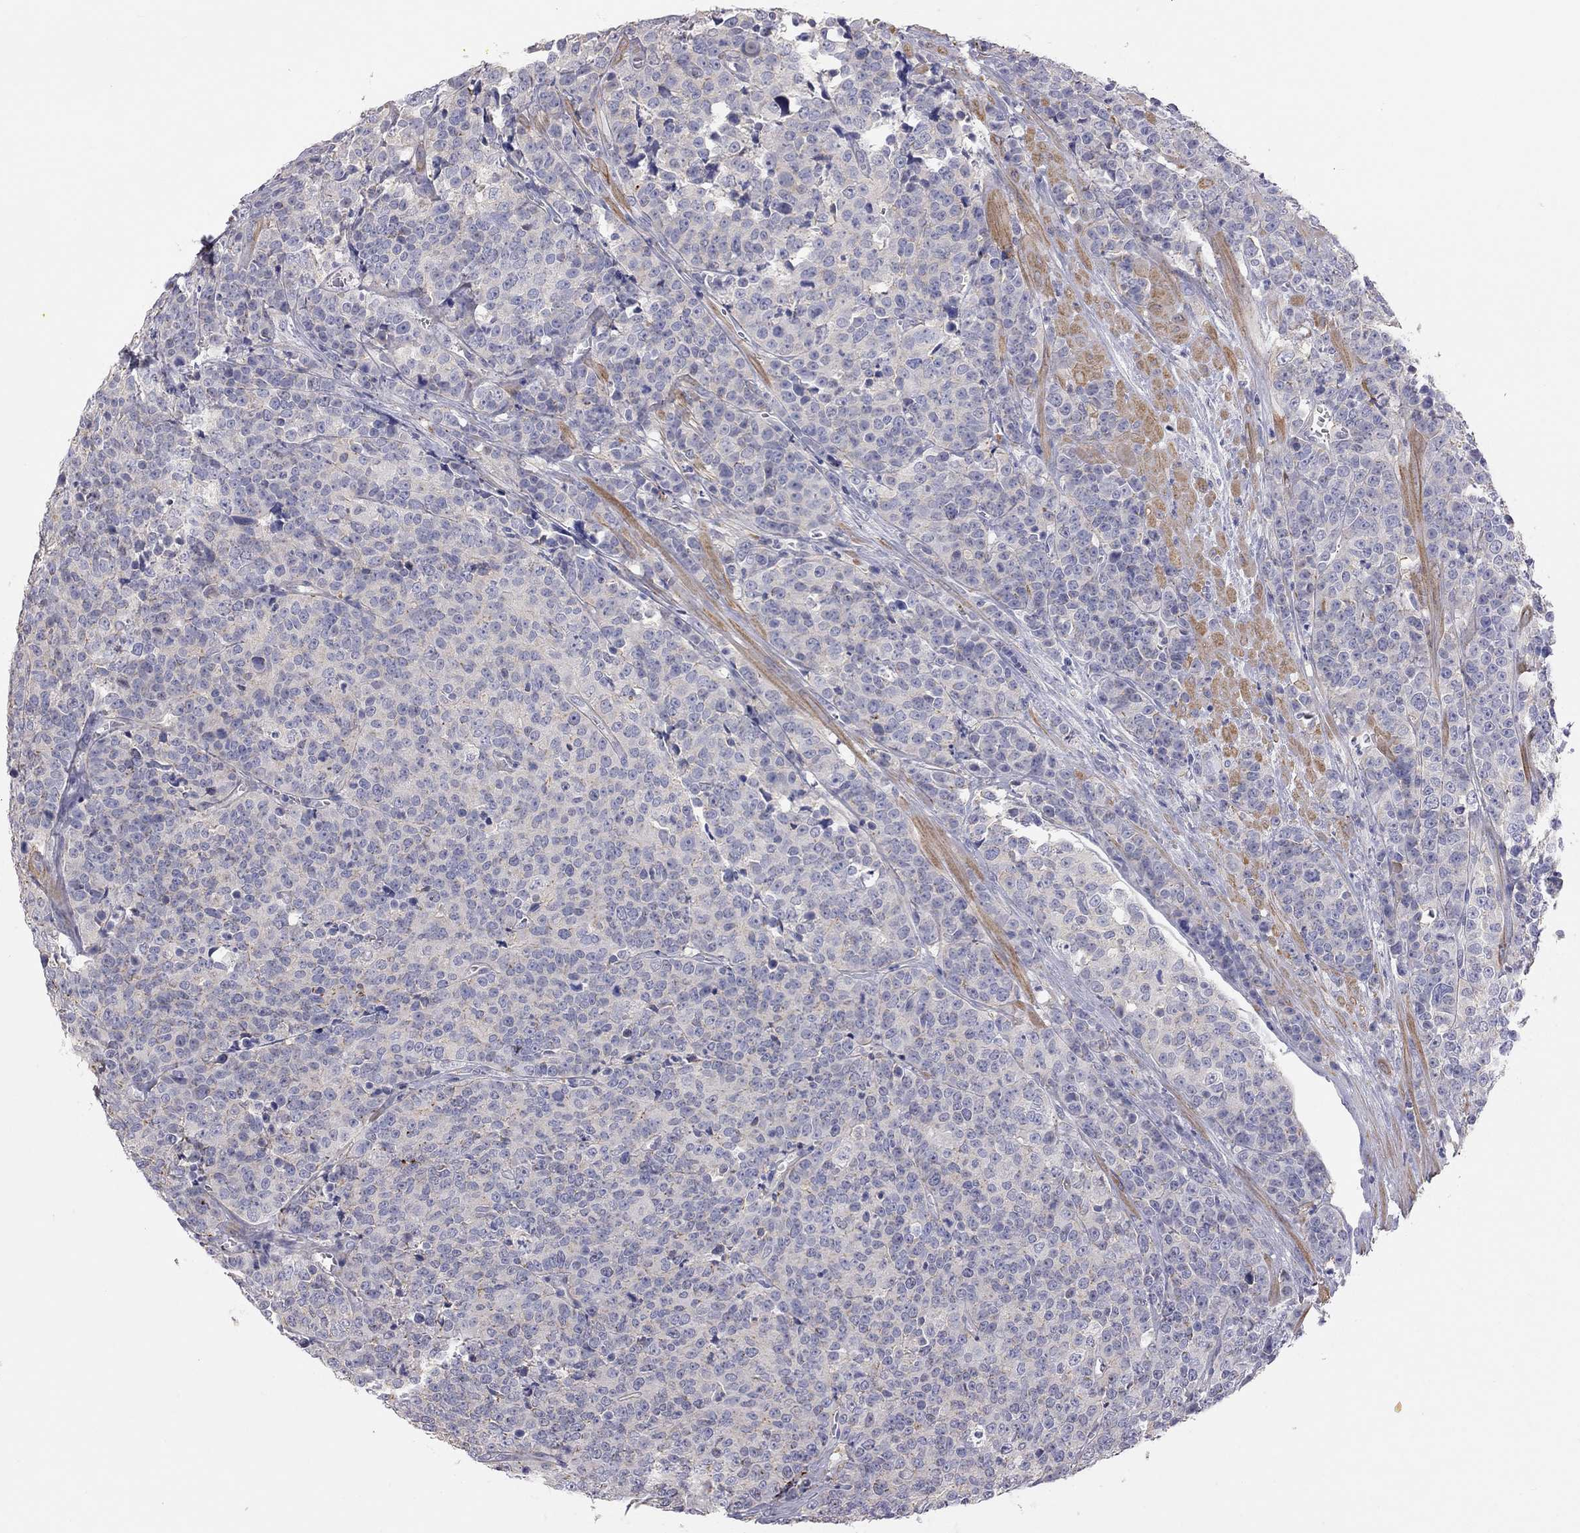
{"staining": {"intensity": "negative", "quantity": "none", "location": "none"}, "tissue": "prostate cancer", "cell_type": "Tumor cells", "image_type": "cancer", "snomed": [{"axis": "morphology", "description": "Adenocarcinoma, NOS"}, {"axis": "topography", "description": "Prostate"}], "caption": "DAB immunohistochemical staining of adenocarcinoma (prostate) shows no significant staining in tumor cells.", "gene": "ADCYAP1", "patient": {"sex": "male", "age": 67}}